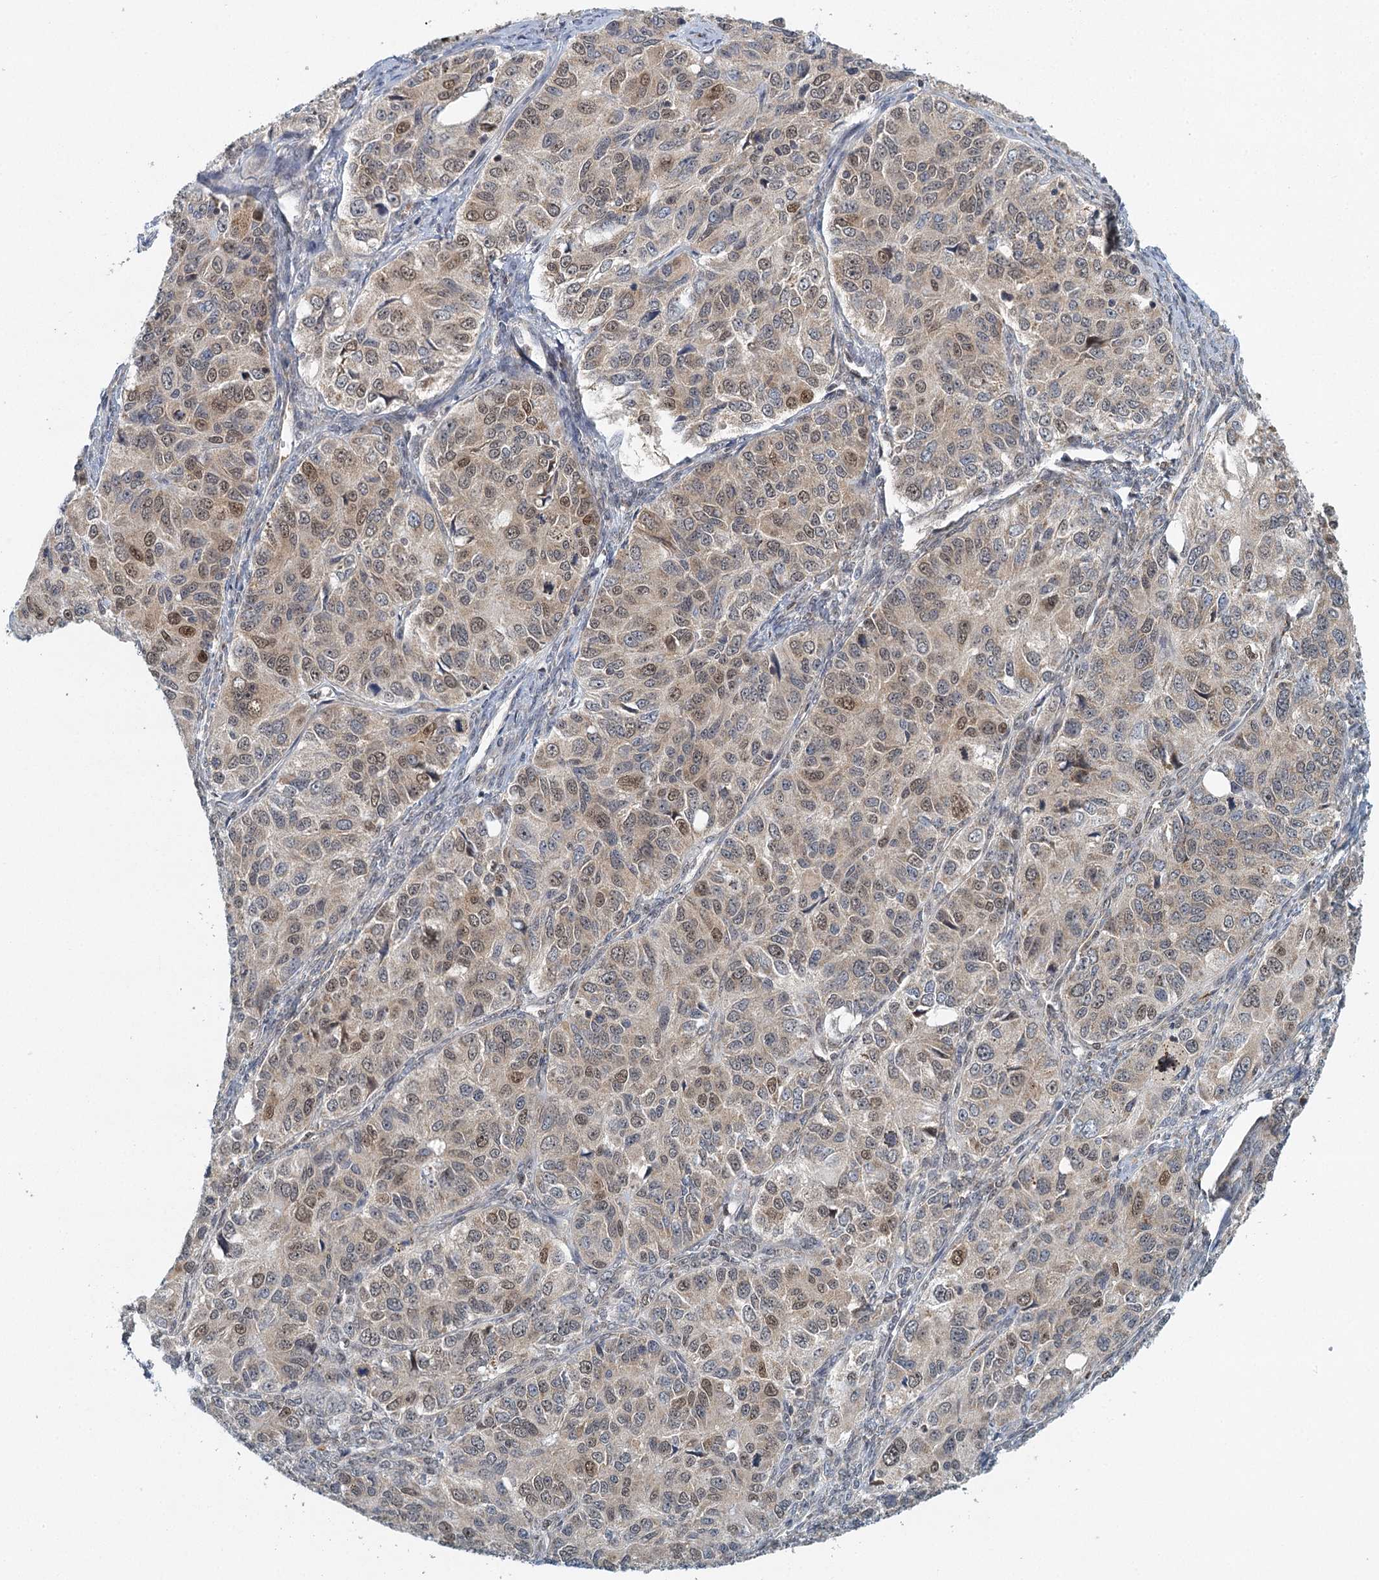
{"staining": {"intensity": "moderate", "quantity": "<25%", "location": "nuclear"}, "tissue": "ovarian cancer", "cell_type": "Tumor cells", "image_type": "cancer", "snomed": [{"axis": "morphology", "description": "Carcinoma, endometroid"}, {"axis": "topography", "description": "Ovary"}], "caption": "Brown immunohistochemical staining in endometroid carcinoma (ovarian) demonstrates moderate nuclear staining in about <25% of tumor cells.", "gene": "GPATCH11", "patient": {"sex": "female", "age": 51}}